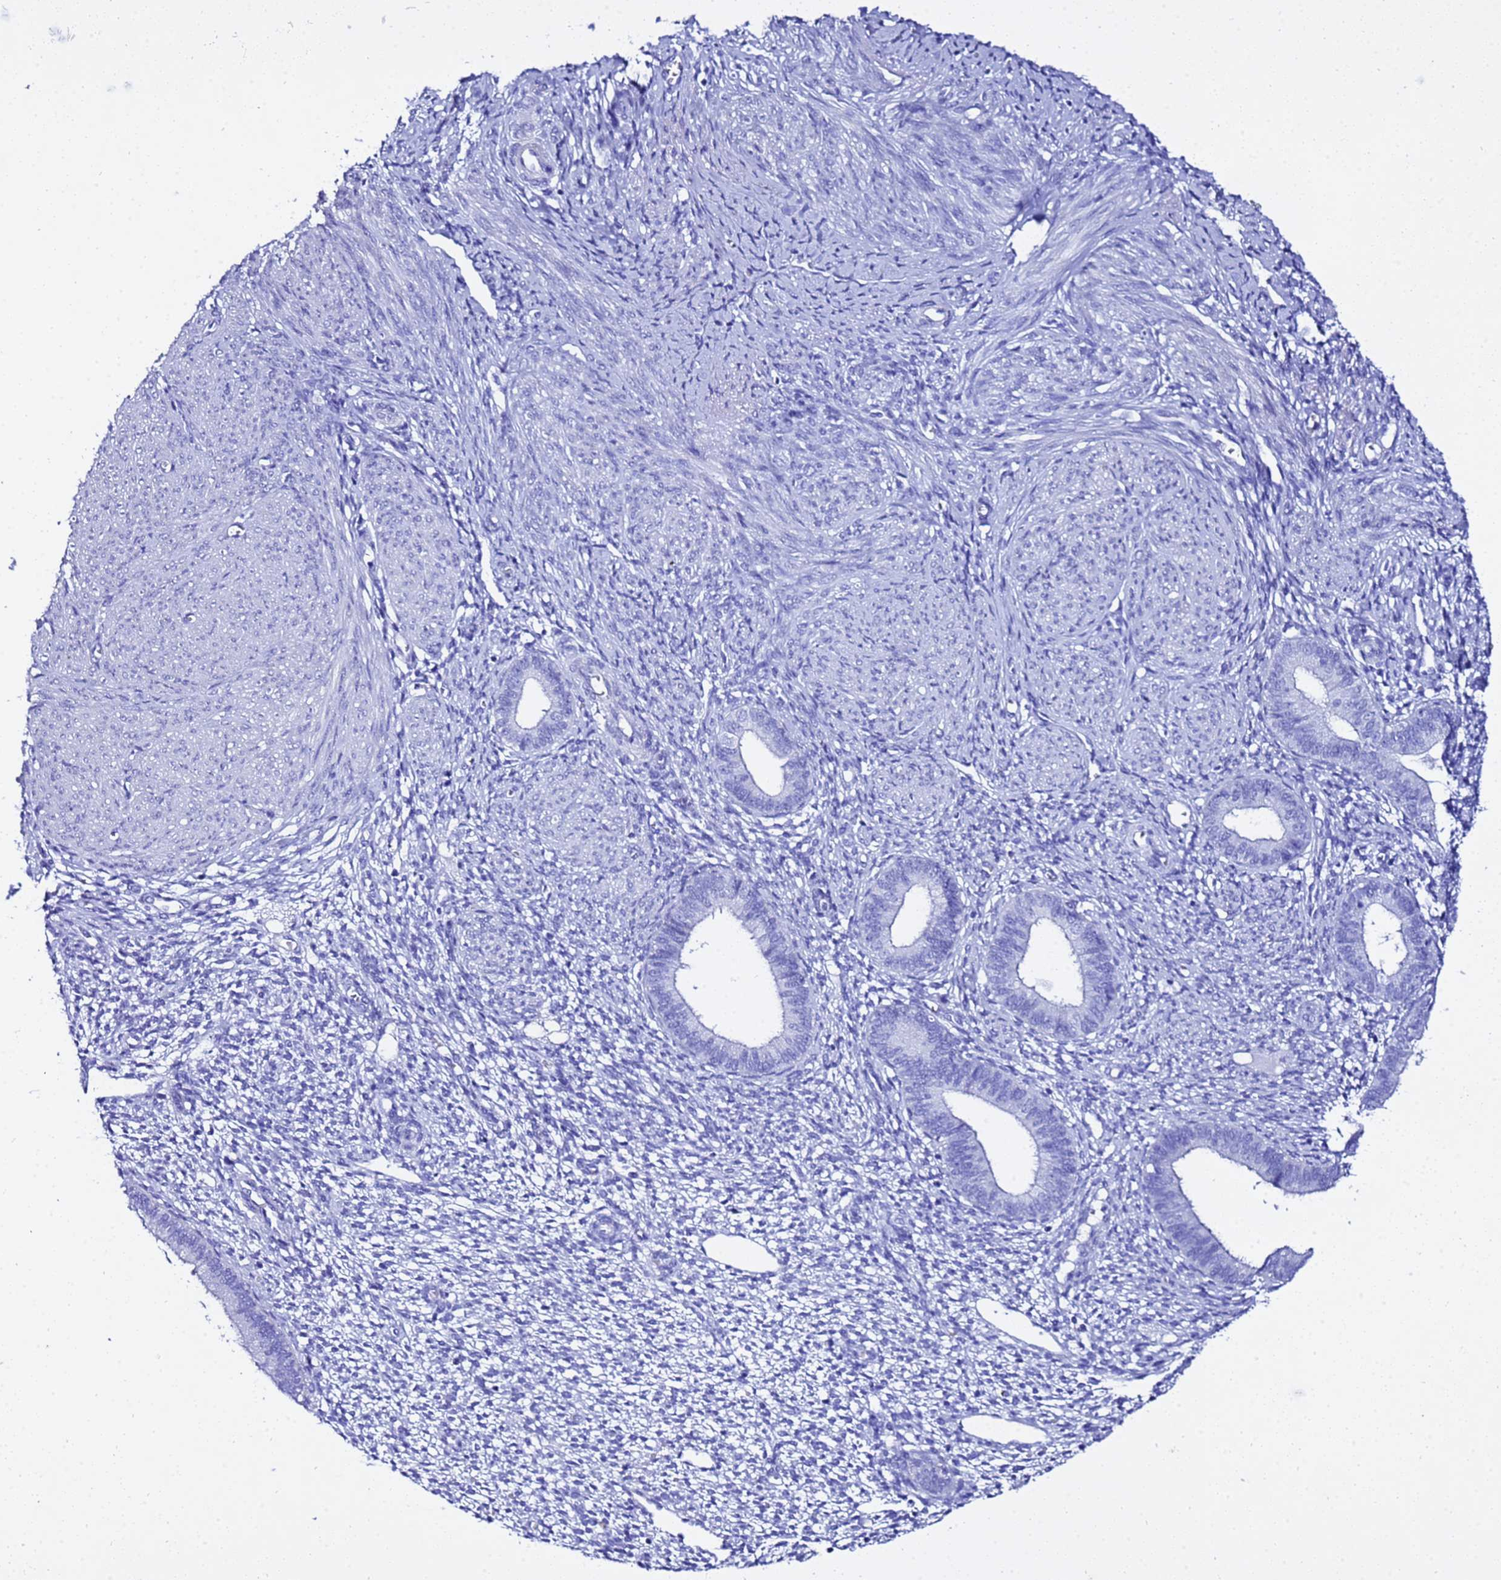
{"staining": {"intensity": "negative", "quantity": "none", "location": "none"}, "tissue": "endometrium", "cell_type": "Cells in endometrial stroma", "image_type": "normal", "snomed": [{"axis": "morphology", "description": "Normal tissue, NOS"}, {"axis": "topography", "description": "Endometrium"}], "caption": "The immunohistochemistry image has no significant positivity in cells in endometrial stroma of endometrium.", "gene": "LIPF", "patient": {"sex": "female", "age": 46}}